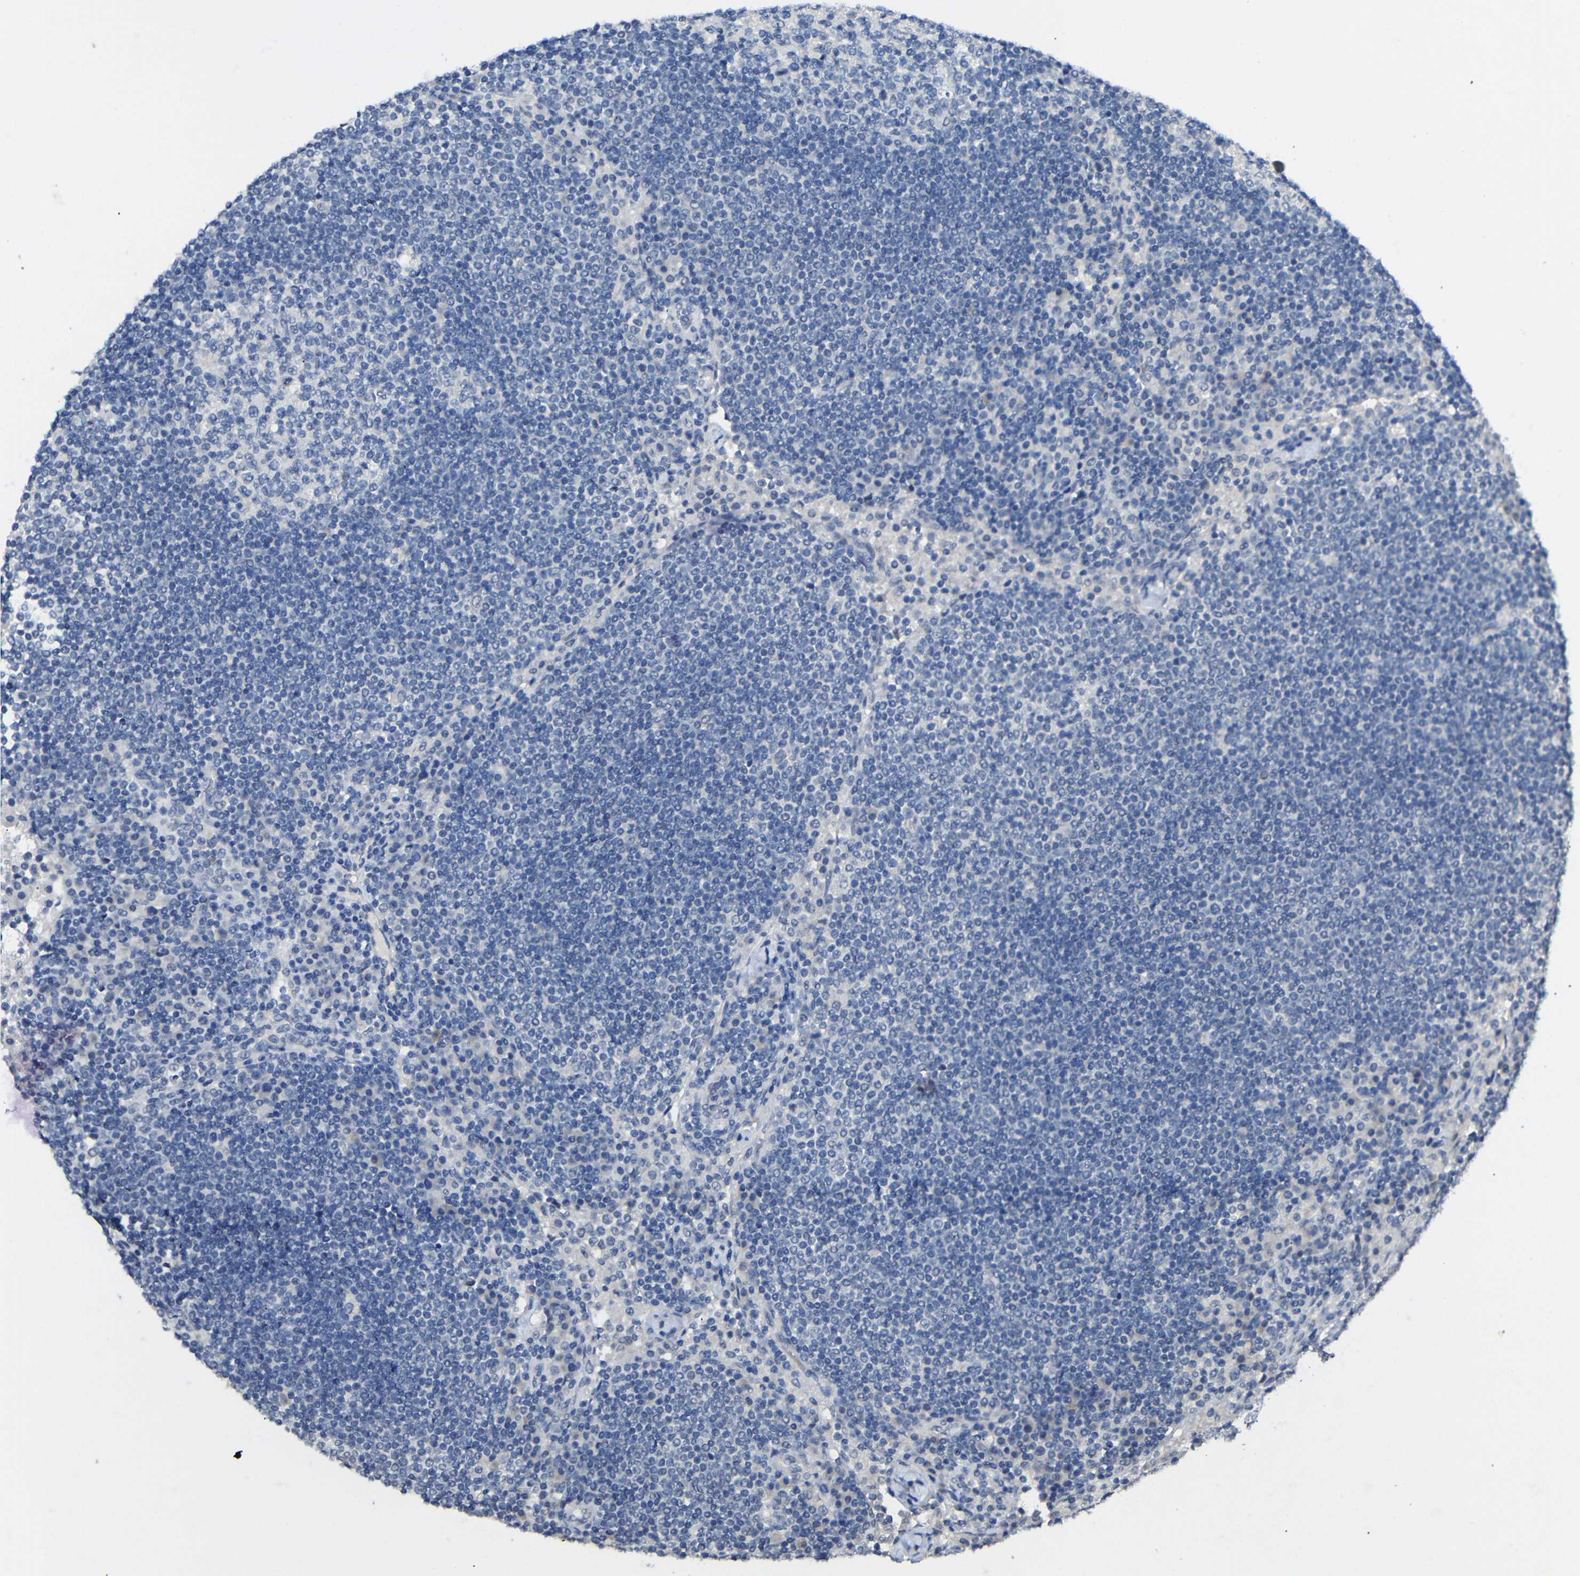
{"staining": {"intensity": "negative", "quantity": "none", "location": "none"}, "tissue": "lymph node", "cell_type": "Germinal center cells", "image_type": "normal", "snomed": [{"axis": "morphology", "description": "Normal tissue, NOS"}, {"axis": "topography", "description": "Lymph node"}], "caption": "Immunohistochemistry histopathology image of normal human lymph node stained for a protein (brown), which displays no staining in germinal center cells.", "gene": "HNF1A", "patient": {"sex": "female", "age": 53}}